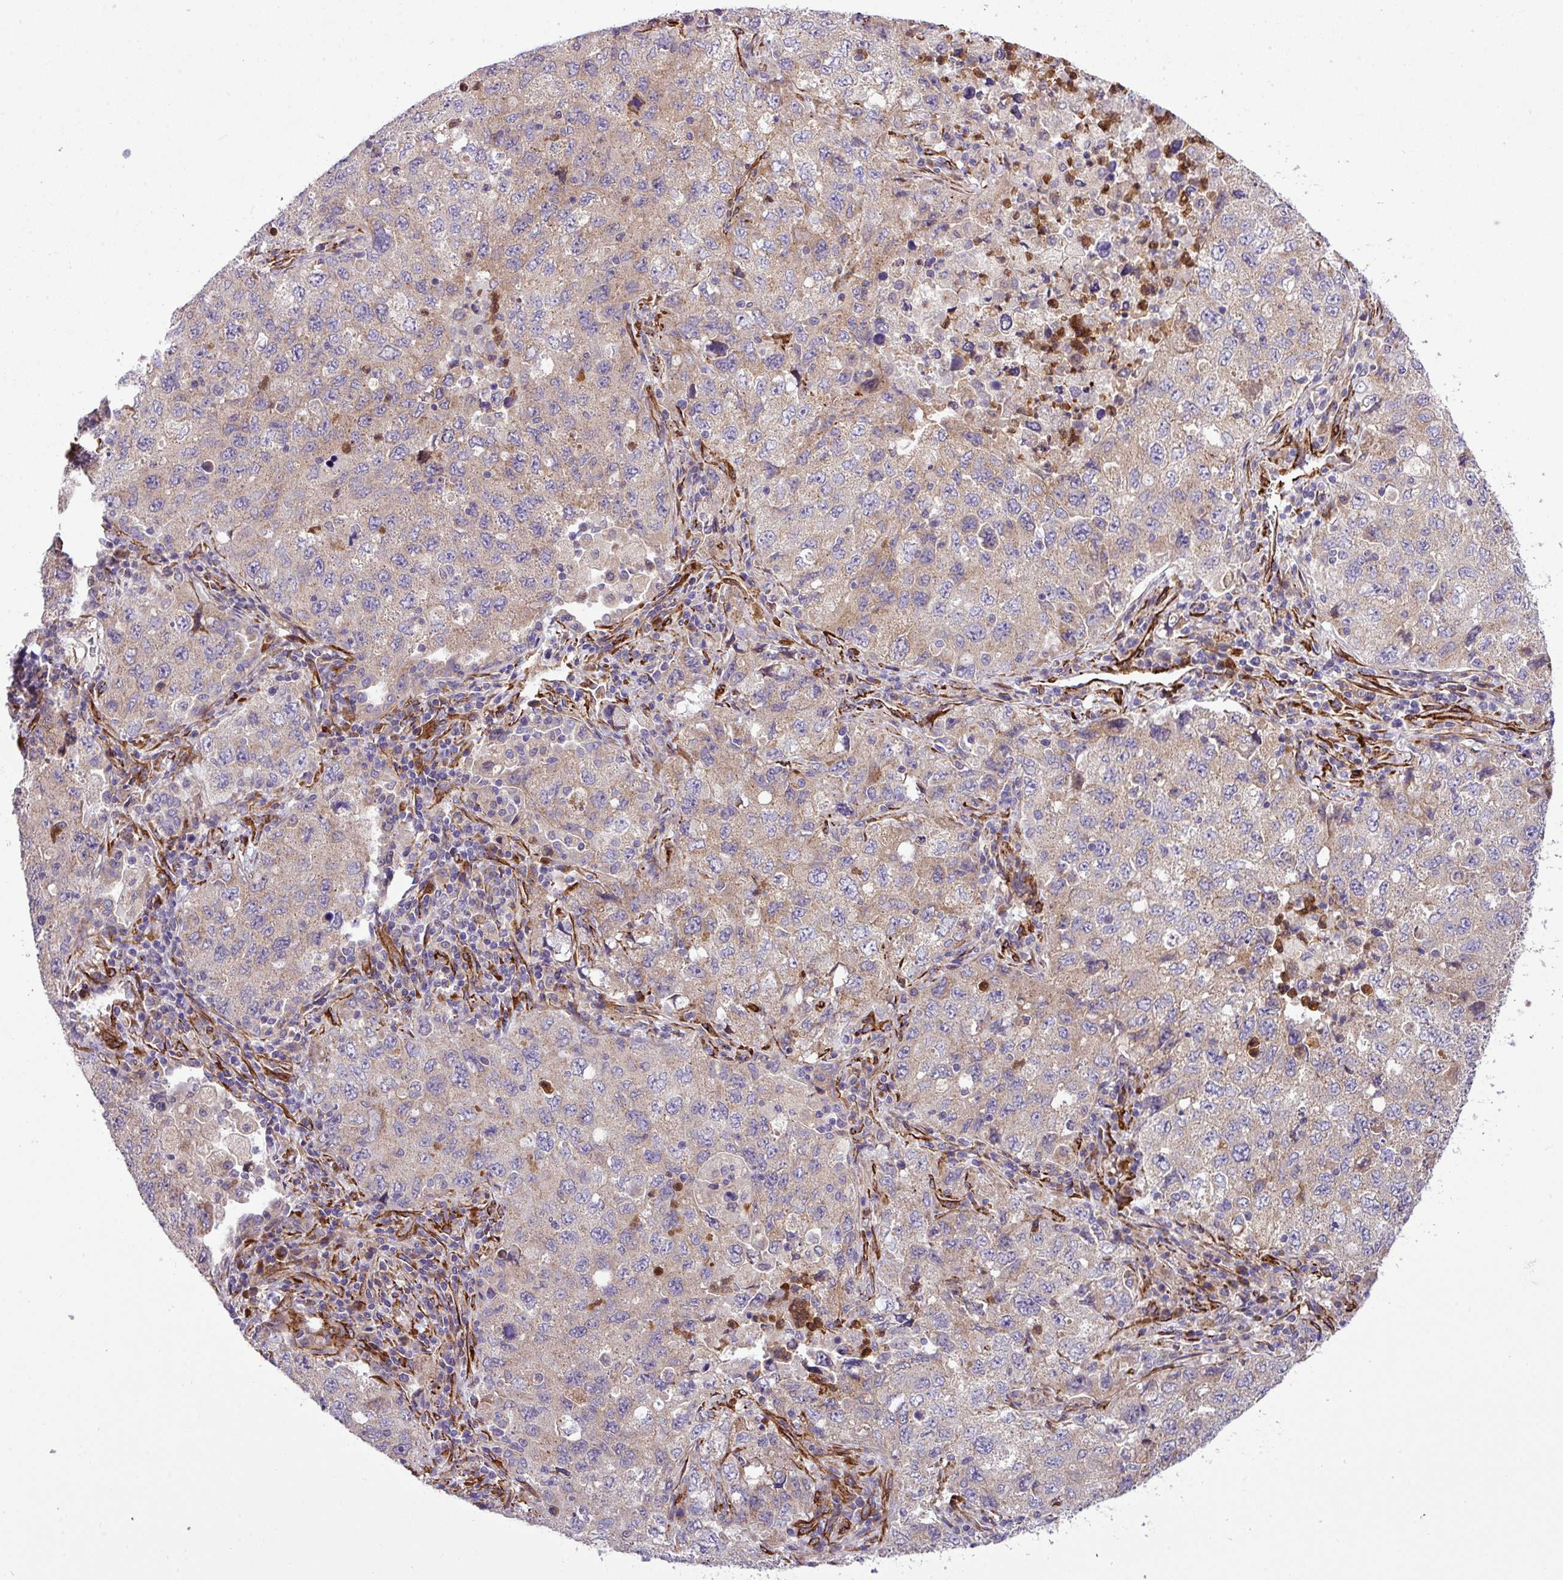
{"staining": {"intensity": "weak", "quantity": "25%-75%", "location": "cytoplasmic/membranous"}, "tissue": "lung cancer", "cell_type": "Tumor cells", "image_type": "cancer", "snomed": [{"axis": "morphology", "description": "Adenocarcinoma, NOS"}, {"axis": "topography", "description": "Lung"}], "caption": "Human lung cancer stained with a protein marker exhibits weak staining in tumor cells.", "gene": "FAM47E", "patient": {"sex": "female", "age": 57}}